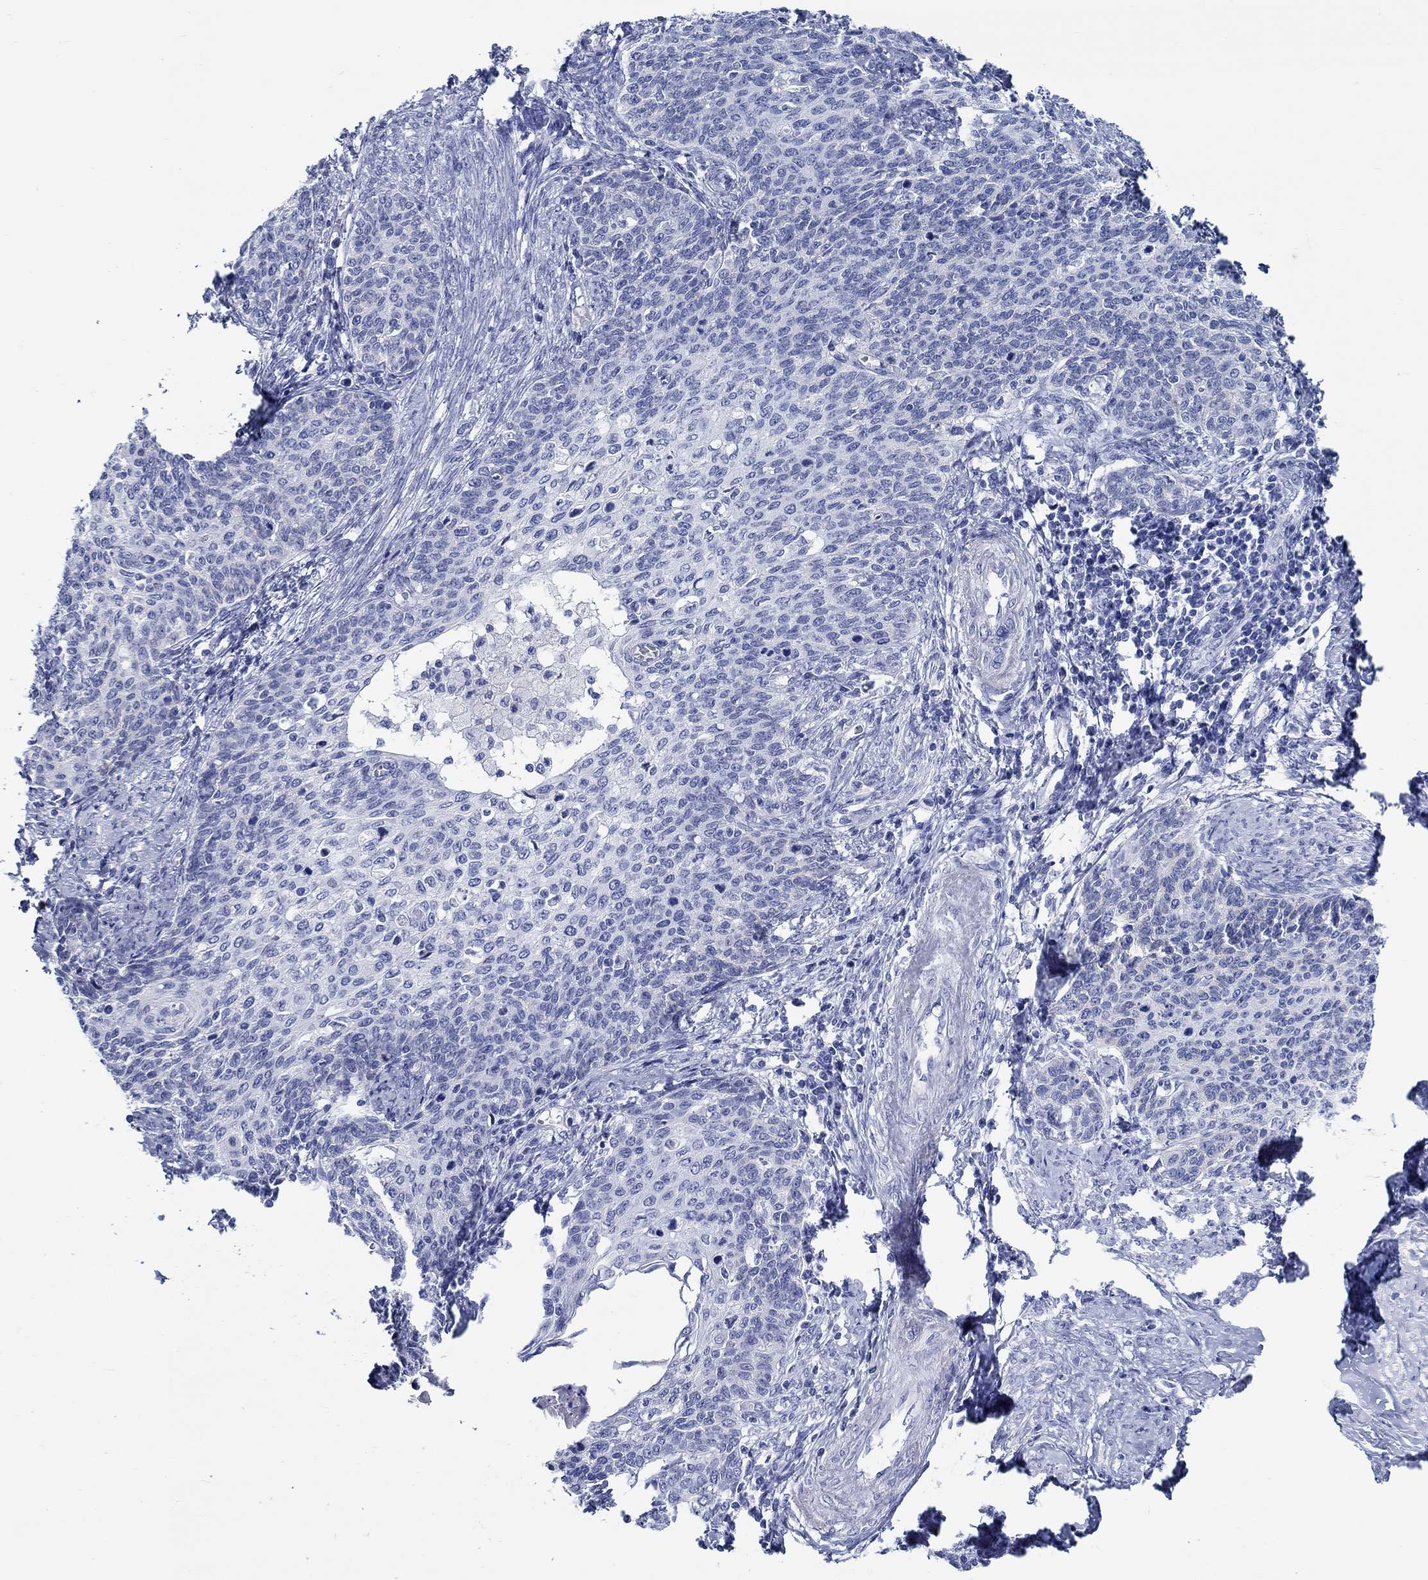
{"staining": {"intensity": "negative", "quantity": "none", "location": "none"}, "tissue": "cervical cancer", "cell_type": "Tumor cells", "image_type": "cancer", "snomed": [{"axis": "morphology", "description": "Normal tissue, NOS"}, {"axis": "morphology", "description": "Squamous cell carcinoma, NOS"}, {"axis": "topography", "description": "Cervix"}], "caption": "Human squamous cell carcinoma (cervical) stained for a protein using immunohistochemistry (IHC) displays no expression in tumor cells.", "gene": "RD3L", "patient": {"sex": "female", "age": 39}}